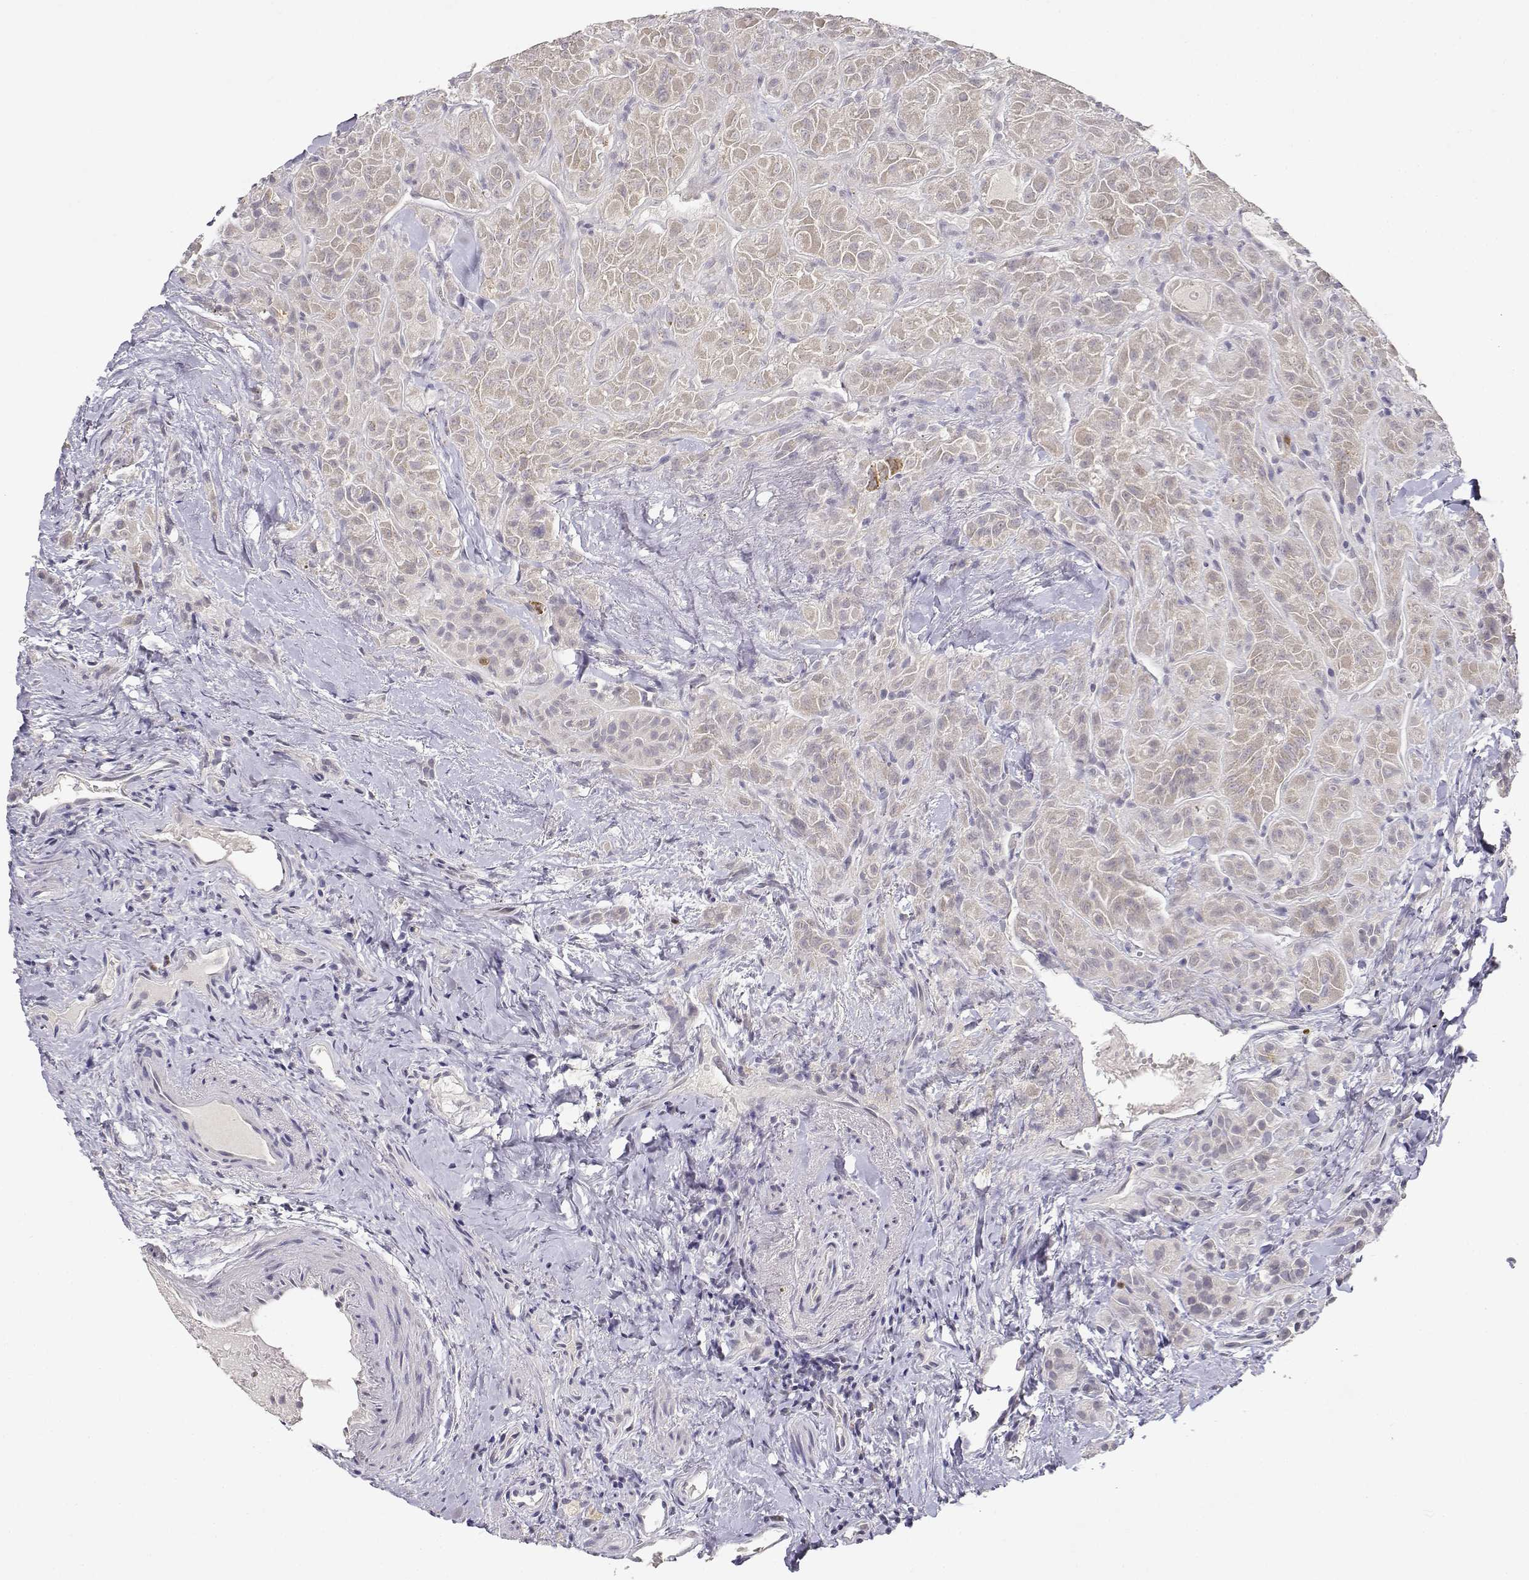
{"staining": {"intensity": "weak", "quantity": "25%-75%", "location": "cytoplasmic/membranous"}, "tissue": "thyroid cancer", "cell_type": "Tumor cells", "image_type": "cancer", "snomed": [{"axis": "morphology", "description": "Papillary adenocarcinoma, NOS"}, {"axis": "topography", "description": "Thyroid gland"}], "caption": "A photomicrograph of human thyroid cancer (papillary adenocarcinoma) stained for a protein shows weak cytoplasmic/membranous brown staining in tumor cells.", "gene": "RAD51", "patient": {"sex": "female", "age": 45}}